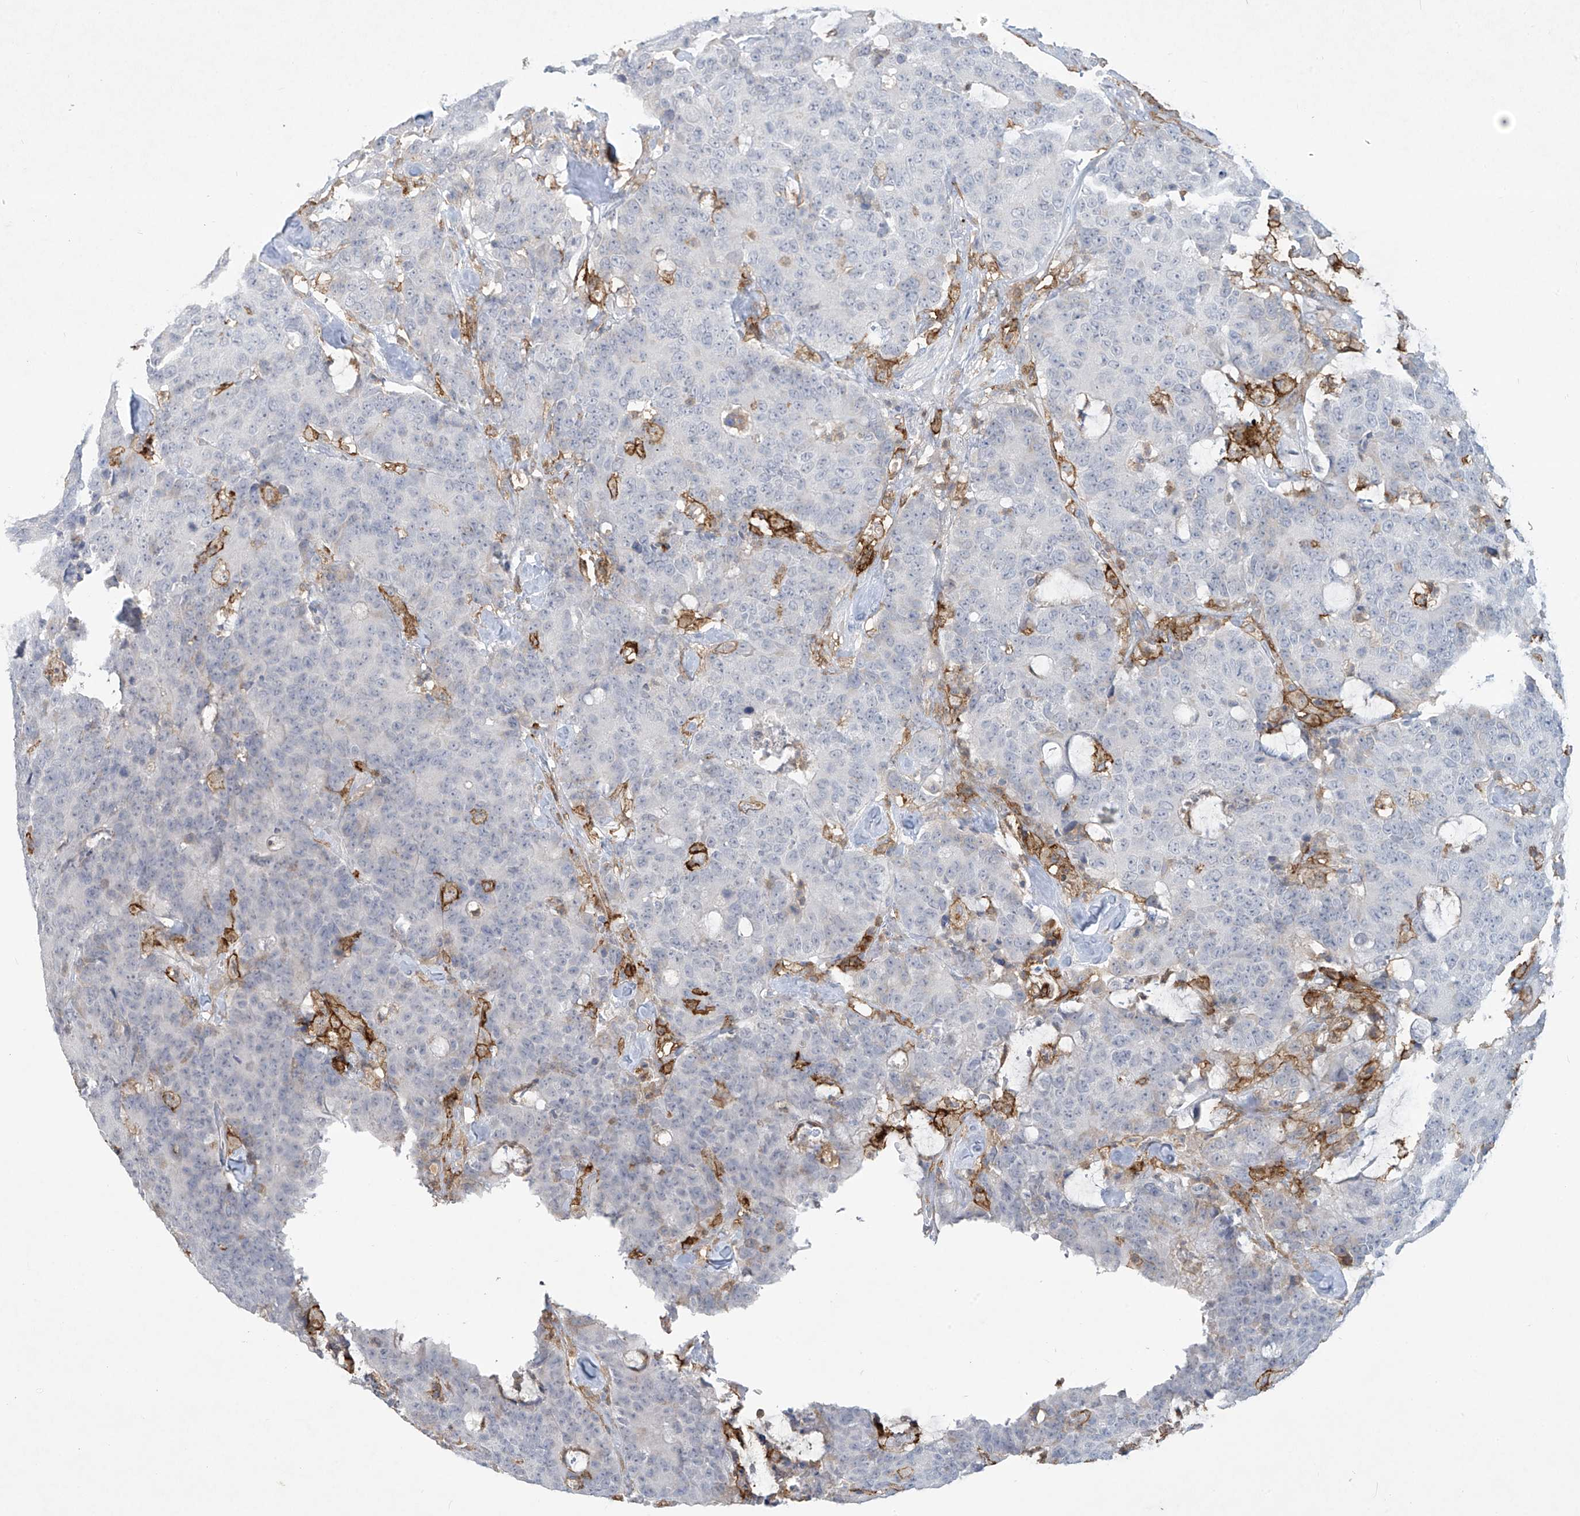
{"staining": {"intensity": "negative", "quantity": "none", "location": "none"}, "tissue": "colorectal cancer", "cell_type": "Tumor cells", "image_type": "cancer", "snomed": [{"axis": "morphology", "description": "Adenocarcinoma, NOS"}, {"axis": "topography", "description": "Colon"}], "caption": "IHC photomicrograph of adenocarcinoma (colorectal) stained for a protein (brown), which shows no positivity in tumor cells. (DAB (3,3'-diaminobenzidine) immunohistochemistry visualized using brightfield microscopy, high magnification).", "gene": "FCGR3A", "patient": {"sex": "female", "age": 86}}